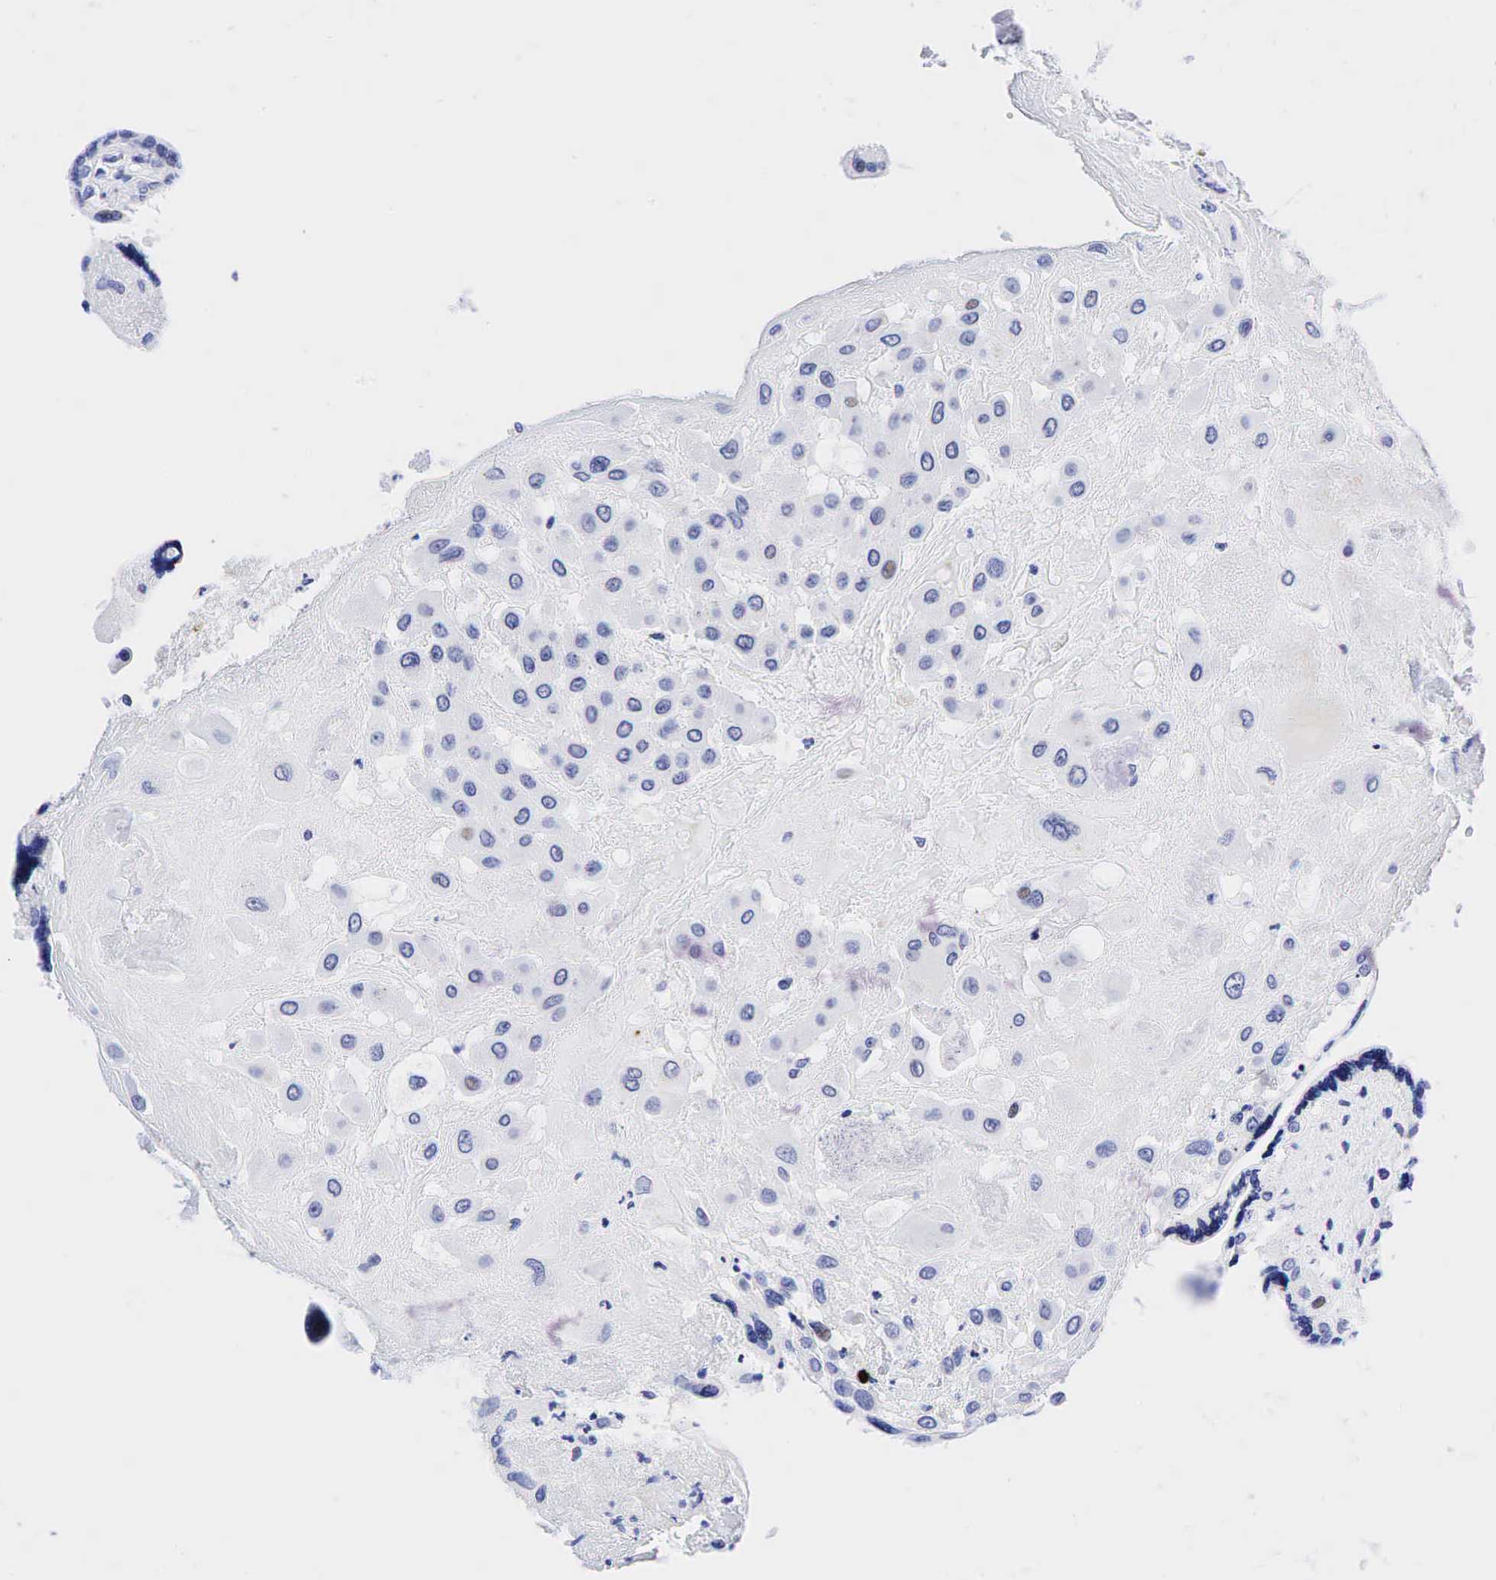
{"staining": {"intensity": "negative", "quantity": "none", "location": "none"}, "tissue": "placenta", "cell_type": "Decidual cells", "image_type": "normal", "snomed": [{"axis": "morphology", "description": "Normal tissue, NOS"}, {"axis": "topography", "description": "Placenta"}], "caption": "An IHC histopathology image of benign placenta is shown. There is no staining in decidual cells of placenta. The staining is performed using DAB brown chromogen with nuclei counter-stained in using hematoxylin.", "gene": "CD79A", "patient": {"sex": "female", "age": 31}}